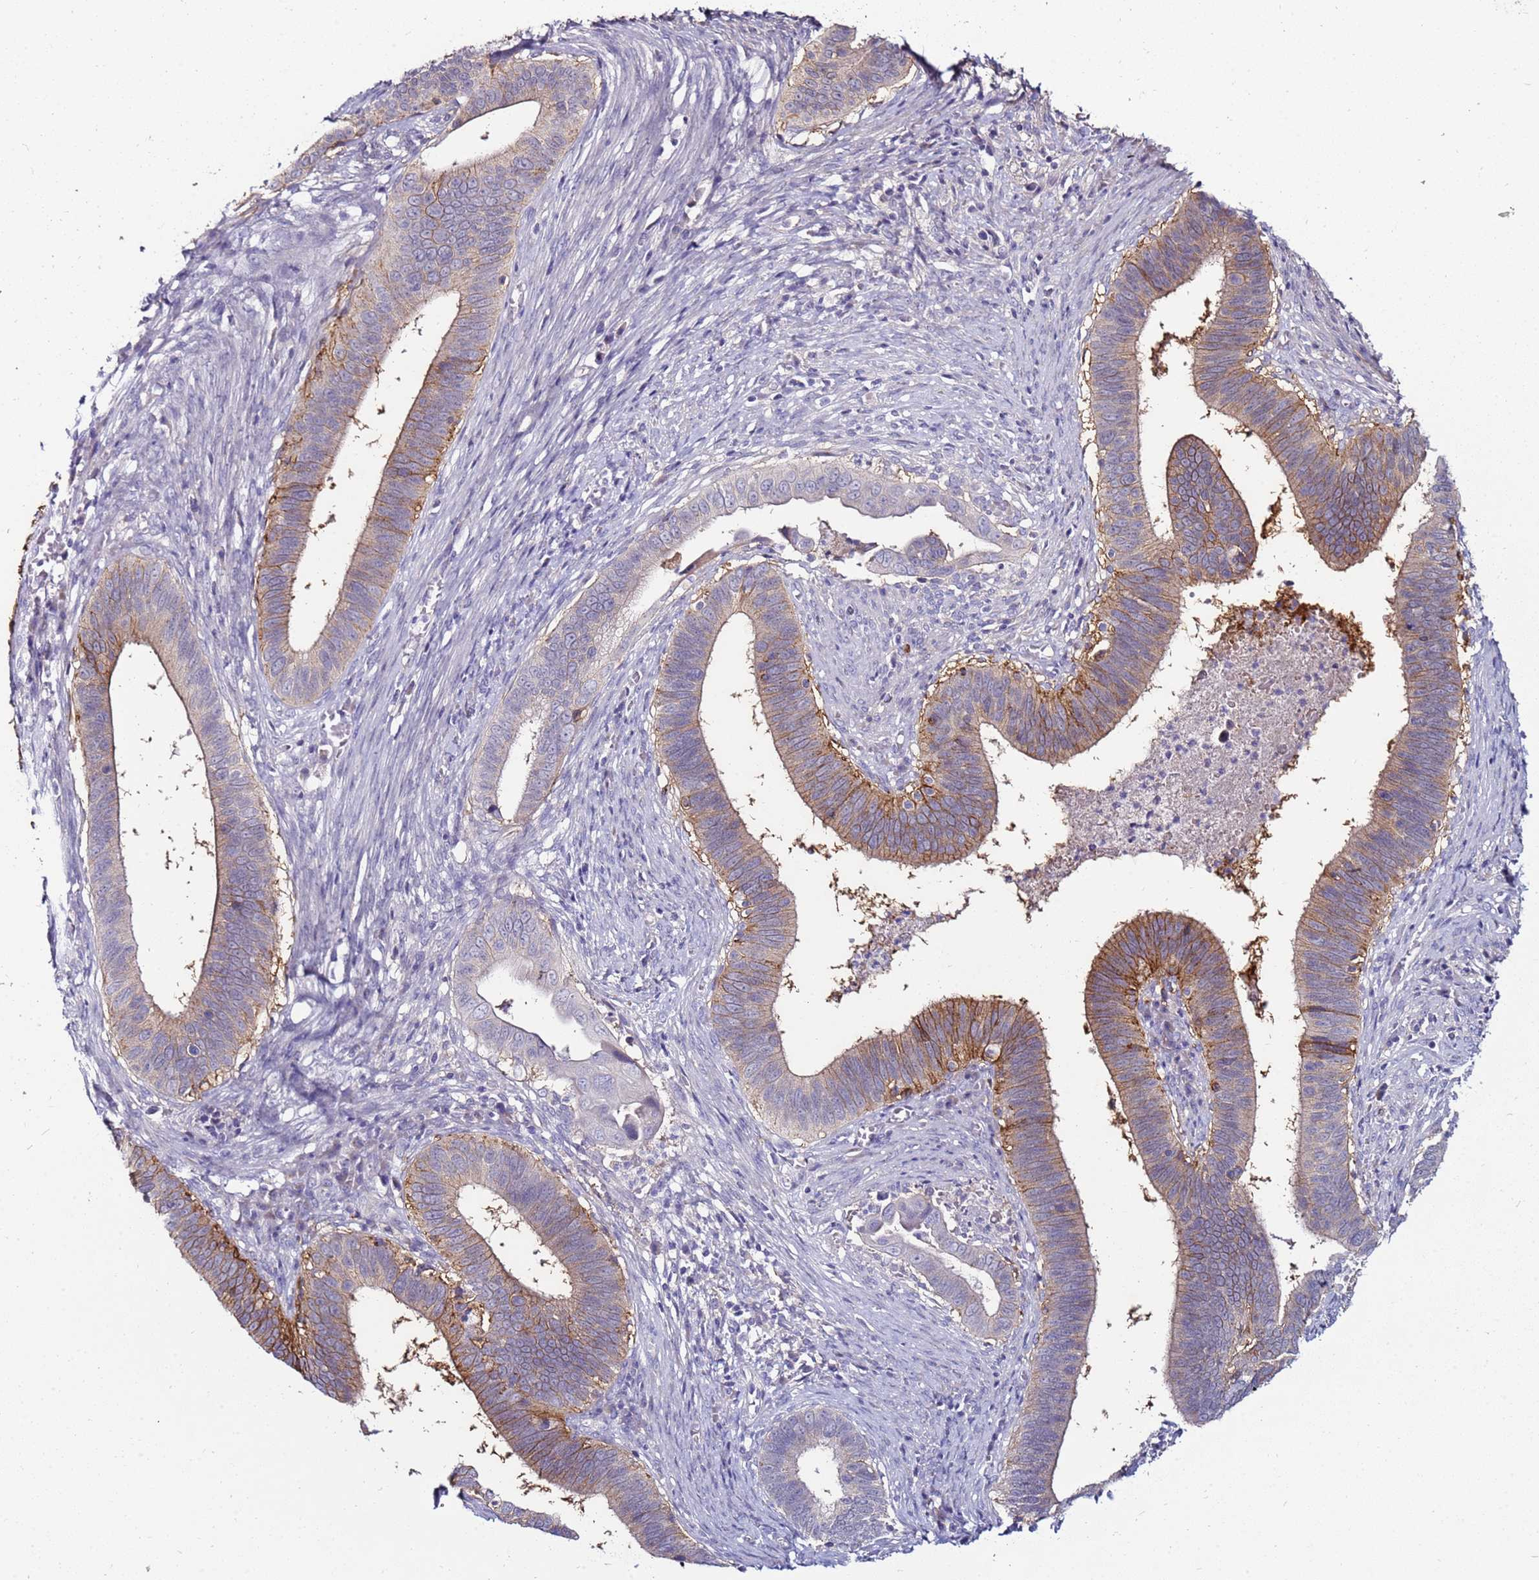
{"staining": {"intensity": "moderate", "quantity": "25%-75%", "location": "cytoplasmic/membranous"}, "tissue": "cervical cancer", "cell_type": "Tumor cells", "image_type": "cancer", "snomed": [{"axis": "morphology", "description": "Adenocarcinoma, NOS"}, {"axis": "topography", "description": "Cervix"}], "caption": "Immunohistochemical staining of human cervical cancer shows moderate cytoplasmic/membranous protein positivity in about 25%-75% of tumor cells.", "gene": "GPN3", "patient": {"sex": "female", "age": 42}}